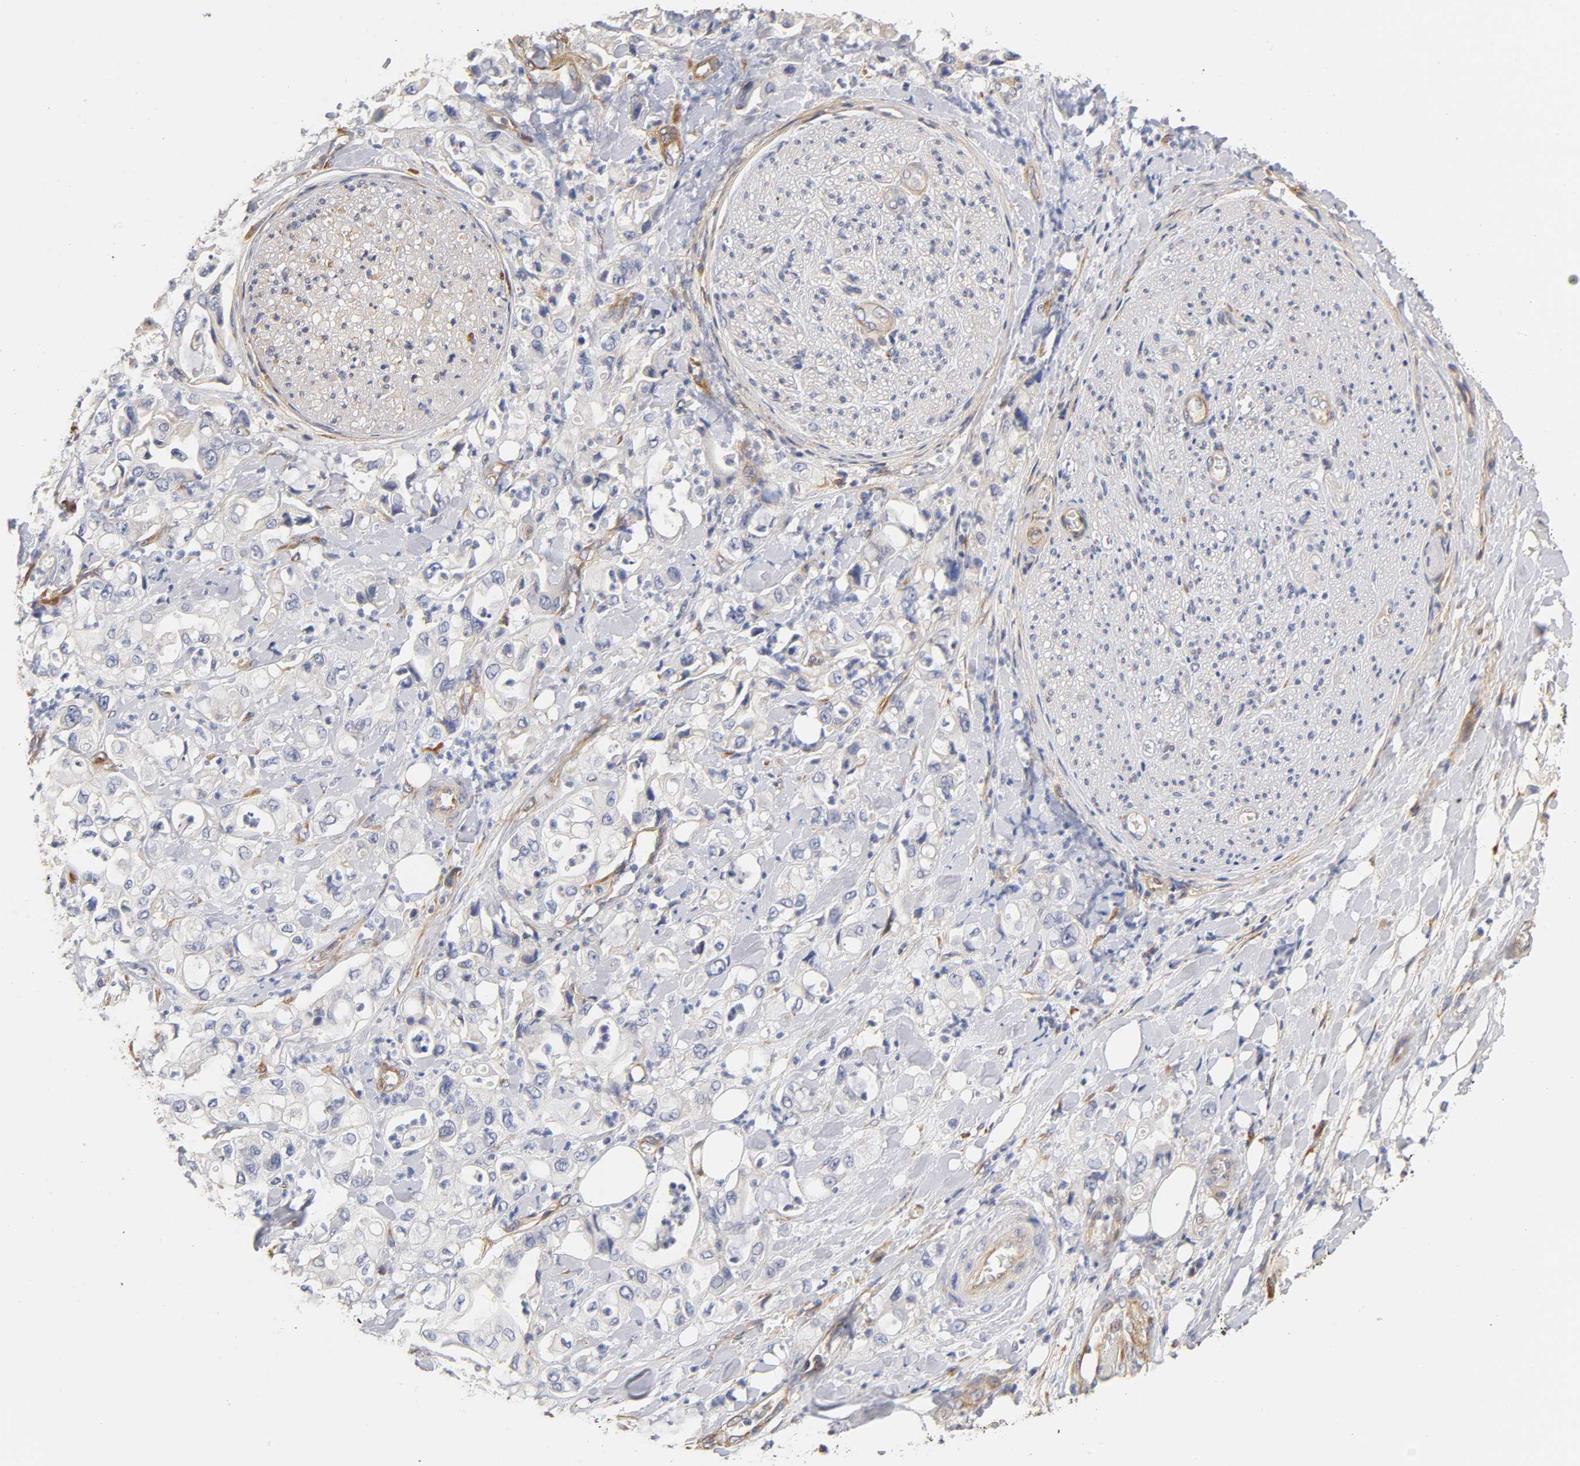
{"staining": {"intensity": "negative", "quantity": "none", "location": "none"}, "tissue": "pancreatic cancer", "cell_type": "Tumor cells", "image_type": "cancer", "snomed": [{"axis": "morphology", "description": "Adenocarcinoma, NOS"}, {"axis": "topography", "description": "Pancreas"}], "caption": "Photomicrograph shows no significant protein positivity in tumor cells of pancreatic cancer (adenocarcinoma).", "gene": "LAMB1", "patient": {"sex": "male", "age": 70}}